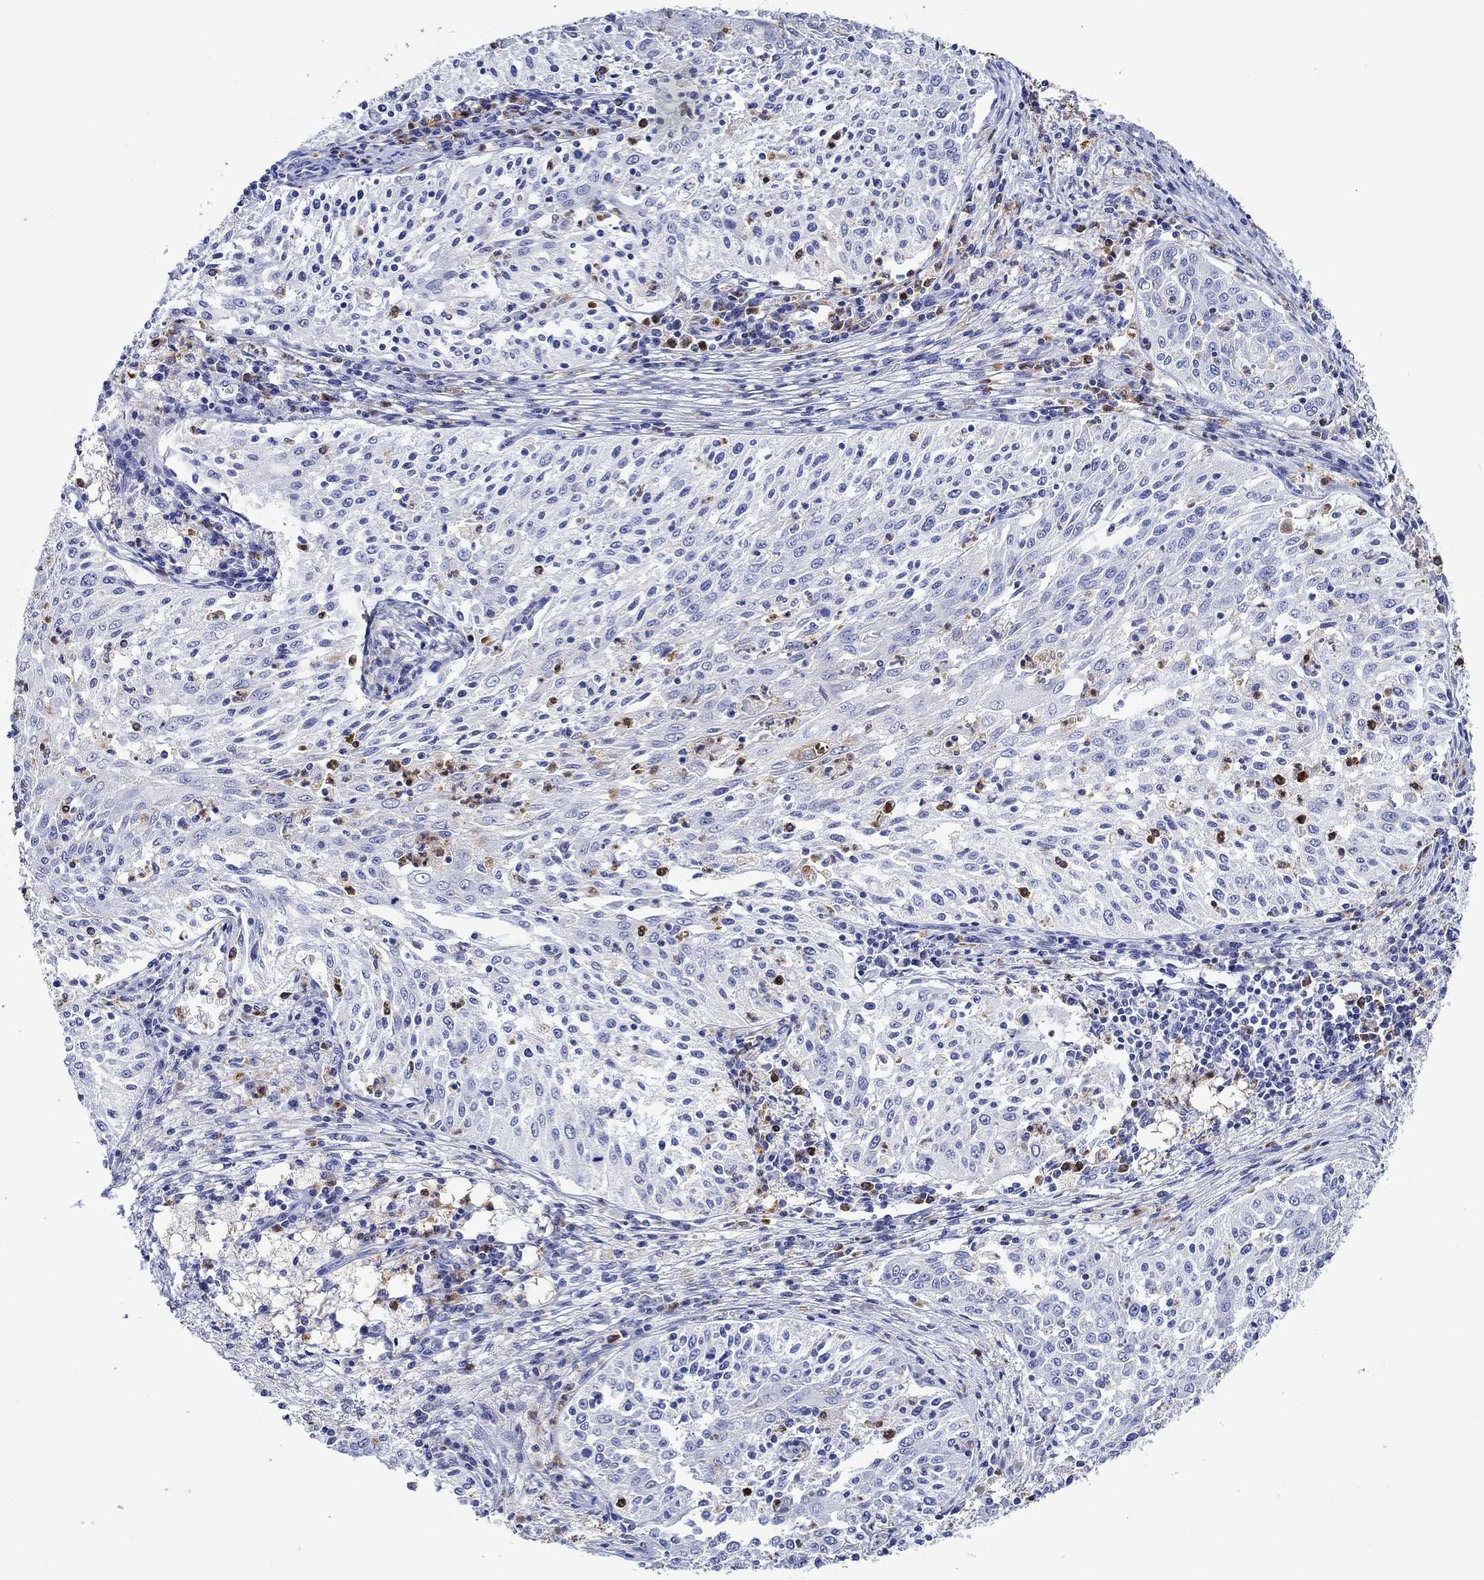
{"staining": {"intensity": "negative", "quantity": "none", "location": "none"}, "tissue": "cervical cancer", "cell_type": "Tumor cells", "image_type": "cancer", "snomed": [{"axis": "morphology", "description": "Squamous cell carcinoma, NOS"}, {"axis": "topography", "description": "Cervix"}], "caption": "Immunohistochemistry of human squamous cell carcinoma (cervical) reveals no expression in tumor cells.", "gene": "EPX", "patient": {"sex": "female", "age": 41}}